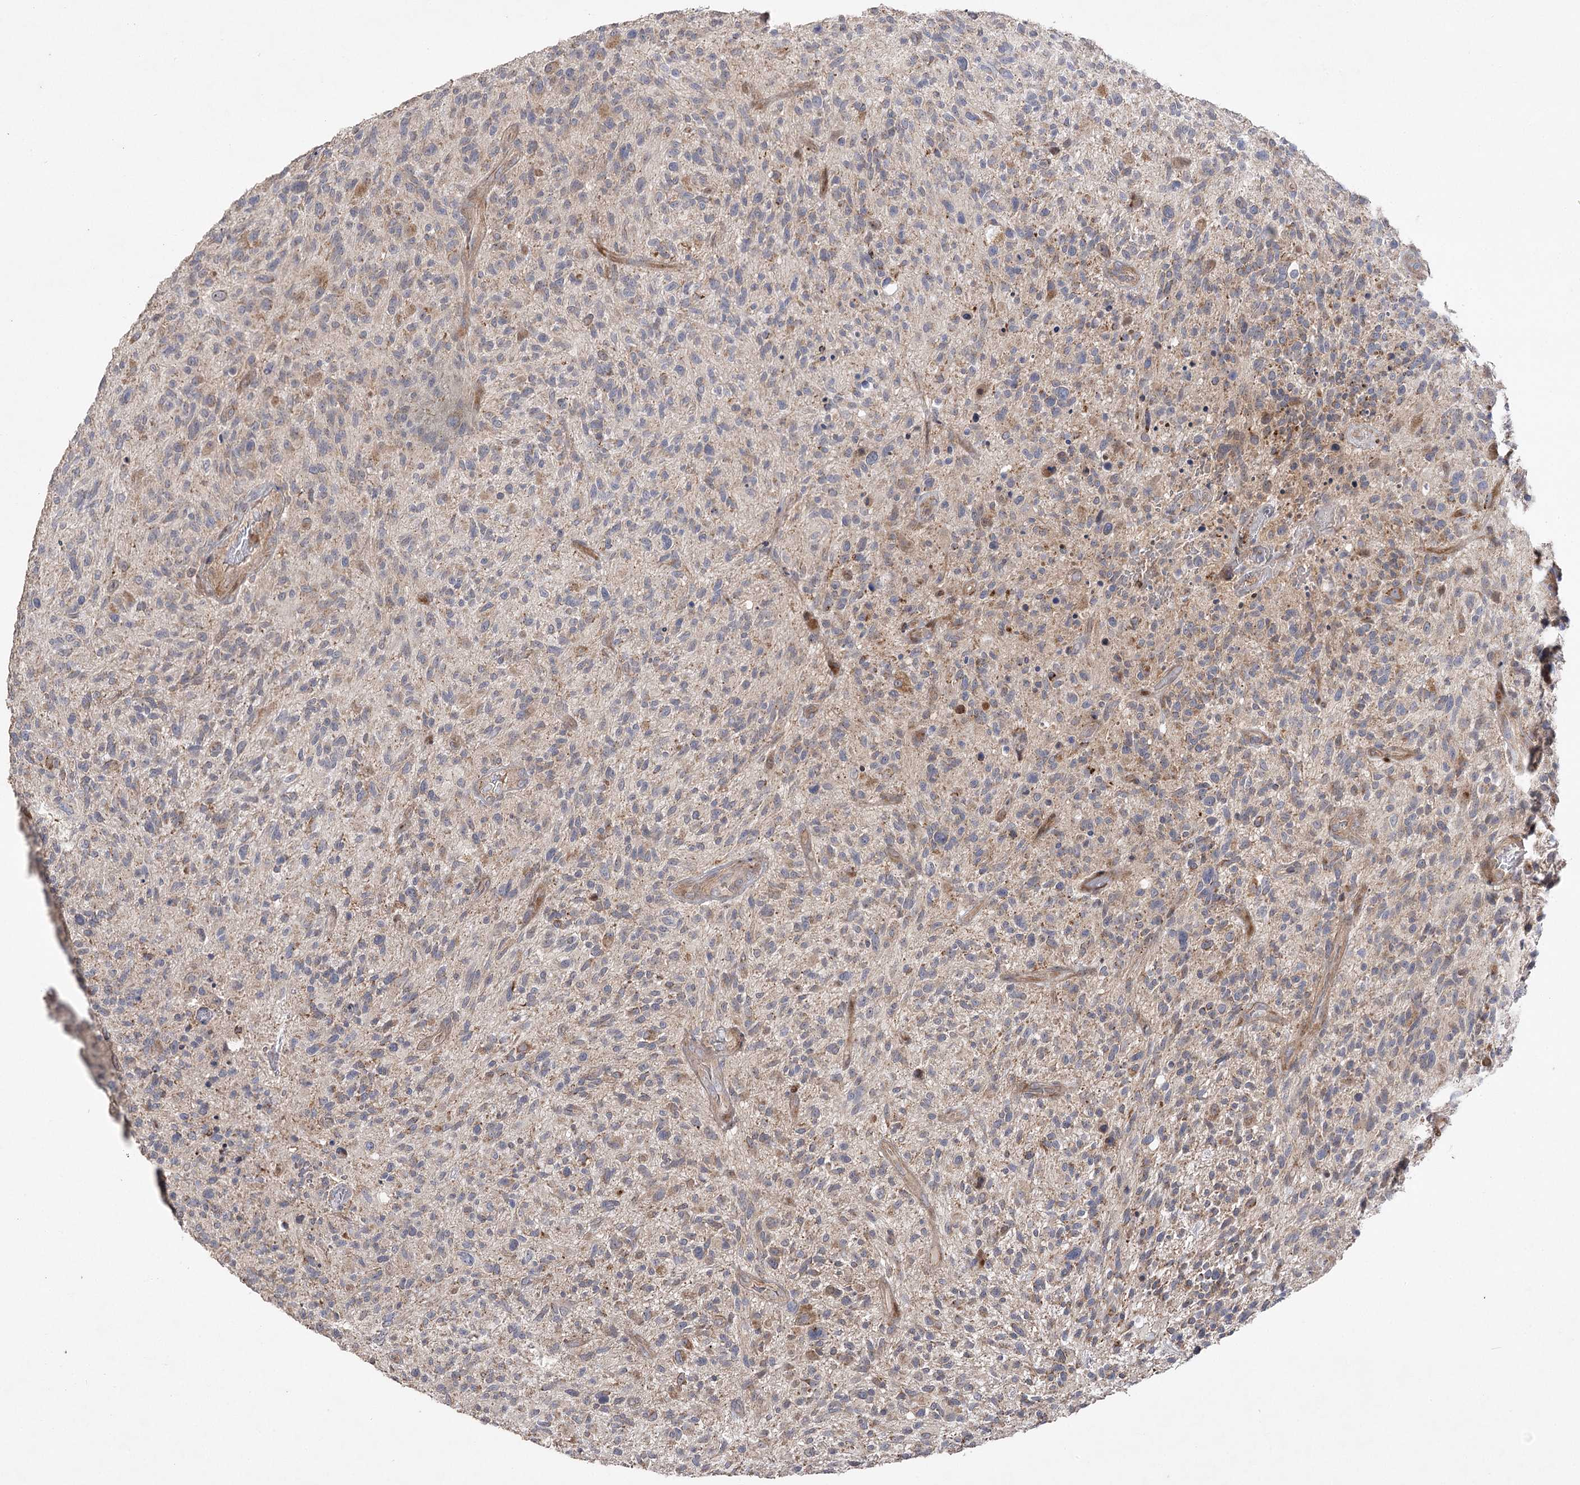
{"staining": {"intensity": "weak", "quantity": "25%-75%", "location": "cytoplasmic/membranous"}, "tissue": "glioma", "cell_type": "Tumor cells", "image_type": "cancer", "snomed": [{"axis": "morphology", "description": "Glioma, malignant, High grade"}, {"axis": "topography", "description": "Brain"}], "caption": "Immunohistochemistry (DAB (3,3'-diaminobenzidine)) staining of malignant glioma (high-grade) exhibits weak cytoplasmic/membranous protein staining in approximately 25%-75% of tumor cells. The staining is performed using DAB (3,3'-diaminobenzidine) brown chromogen to label protein expression. The nuclei are counter-stained blue using hematoxylin.", "gene": "OBSL1", "patient": {"sex": "male", "age": 47}}